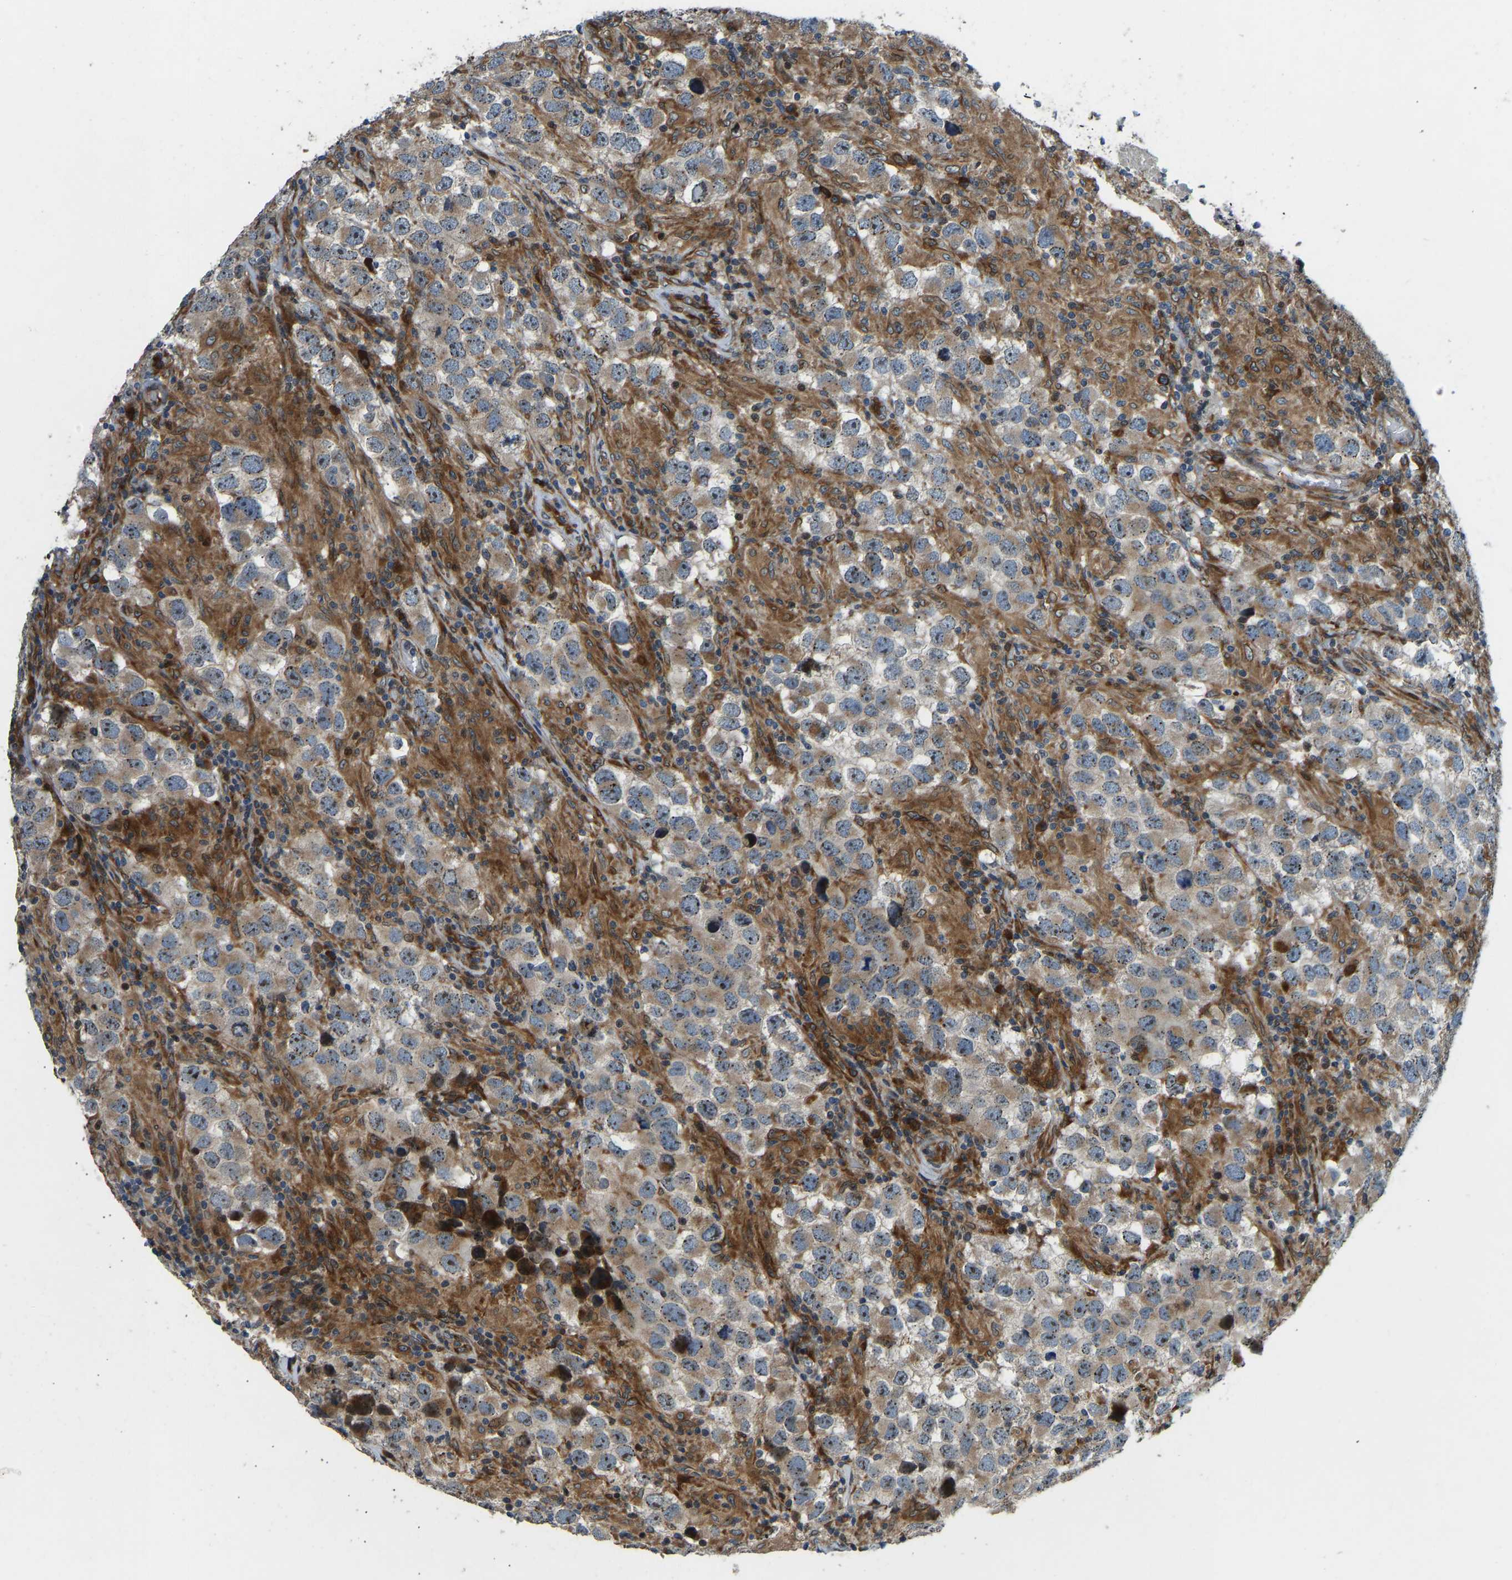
{"staining": {"intensity": "moderate", "quantity": ">75%", "location": "cytoplasmic/membranous,nuclear"}, "tissue": "testis cancer", "cell_type": "Tumor cells", "image_type": "cancer", "snomed": [{"axis": "morphology", "description": "Carcinoma, Embryonal, NOS"}, {"axis": "topography", "description": "Testis"}], "caption": "Moderate cytoplasmic/membranous and nuclear protein positivity is present in approximately >75% of tumor cells in testis cancer (embryonal carcinoma).", "gene": "OS9", "patient": {"sex": "male", "age": 21}}